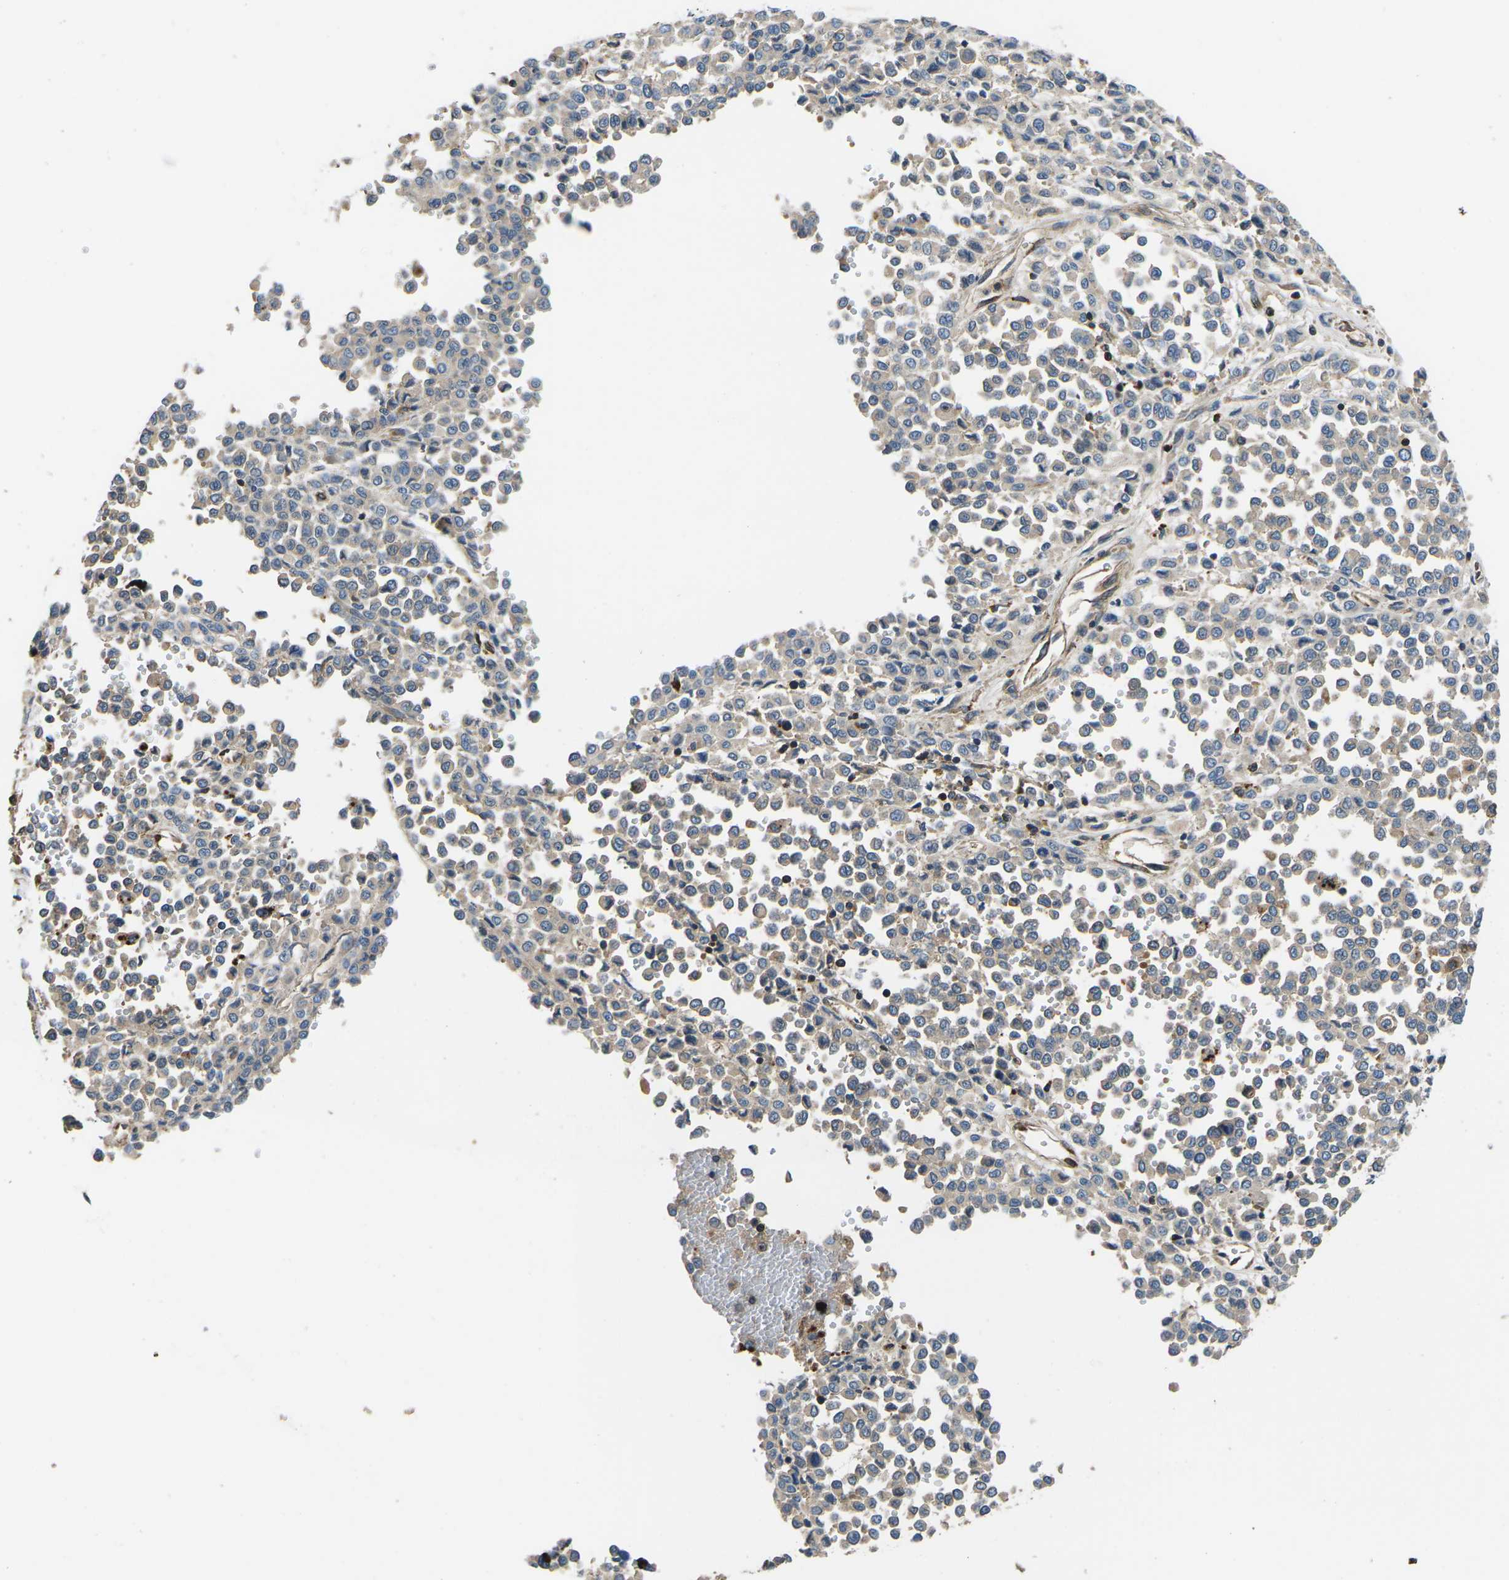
{"staining": {"intensity": "weak", "quantity": ">75%", "location": "cytoplasmic/membranous"}, "tissue": "melanoma", "cell_type": "Tumor cells", "image_type": "cancer", "snomed": [{"axis": "morphology", "description": "Malignant melanoma, Metastatic site"}, {"axis": "topography", "description": "Pancreas"}], "caption": "Protein expression analysis of human malignant melanoma (metastatic site) reveals weak cytoplasmic/membranous positivity in approximately >75% of tumor cells.", "gene": "KCNJ15", "patient": {"sex": "female", "age": 30}}